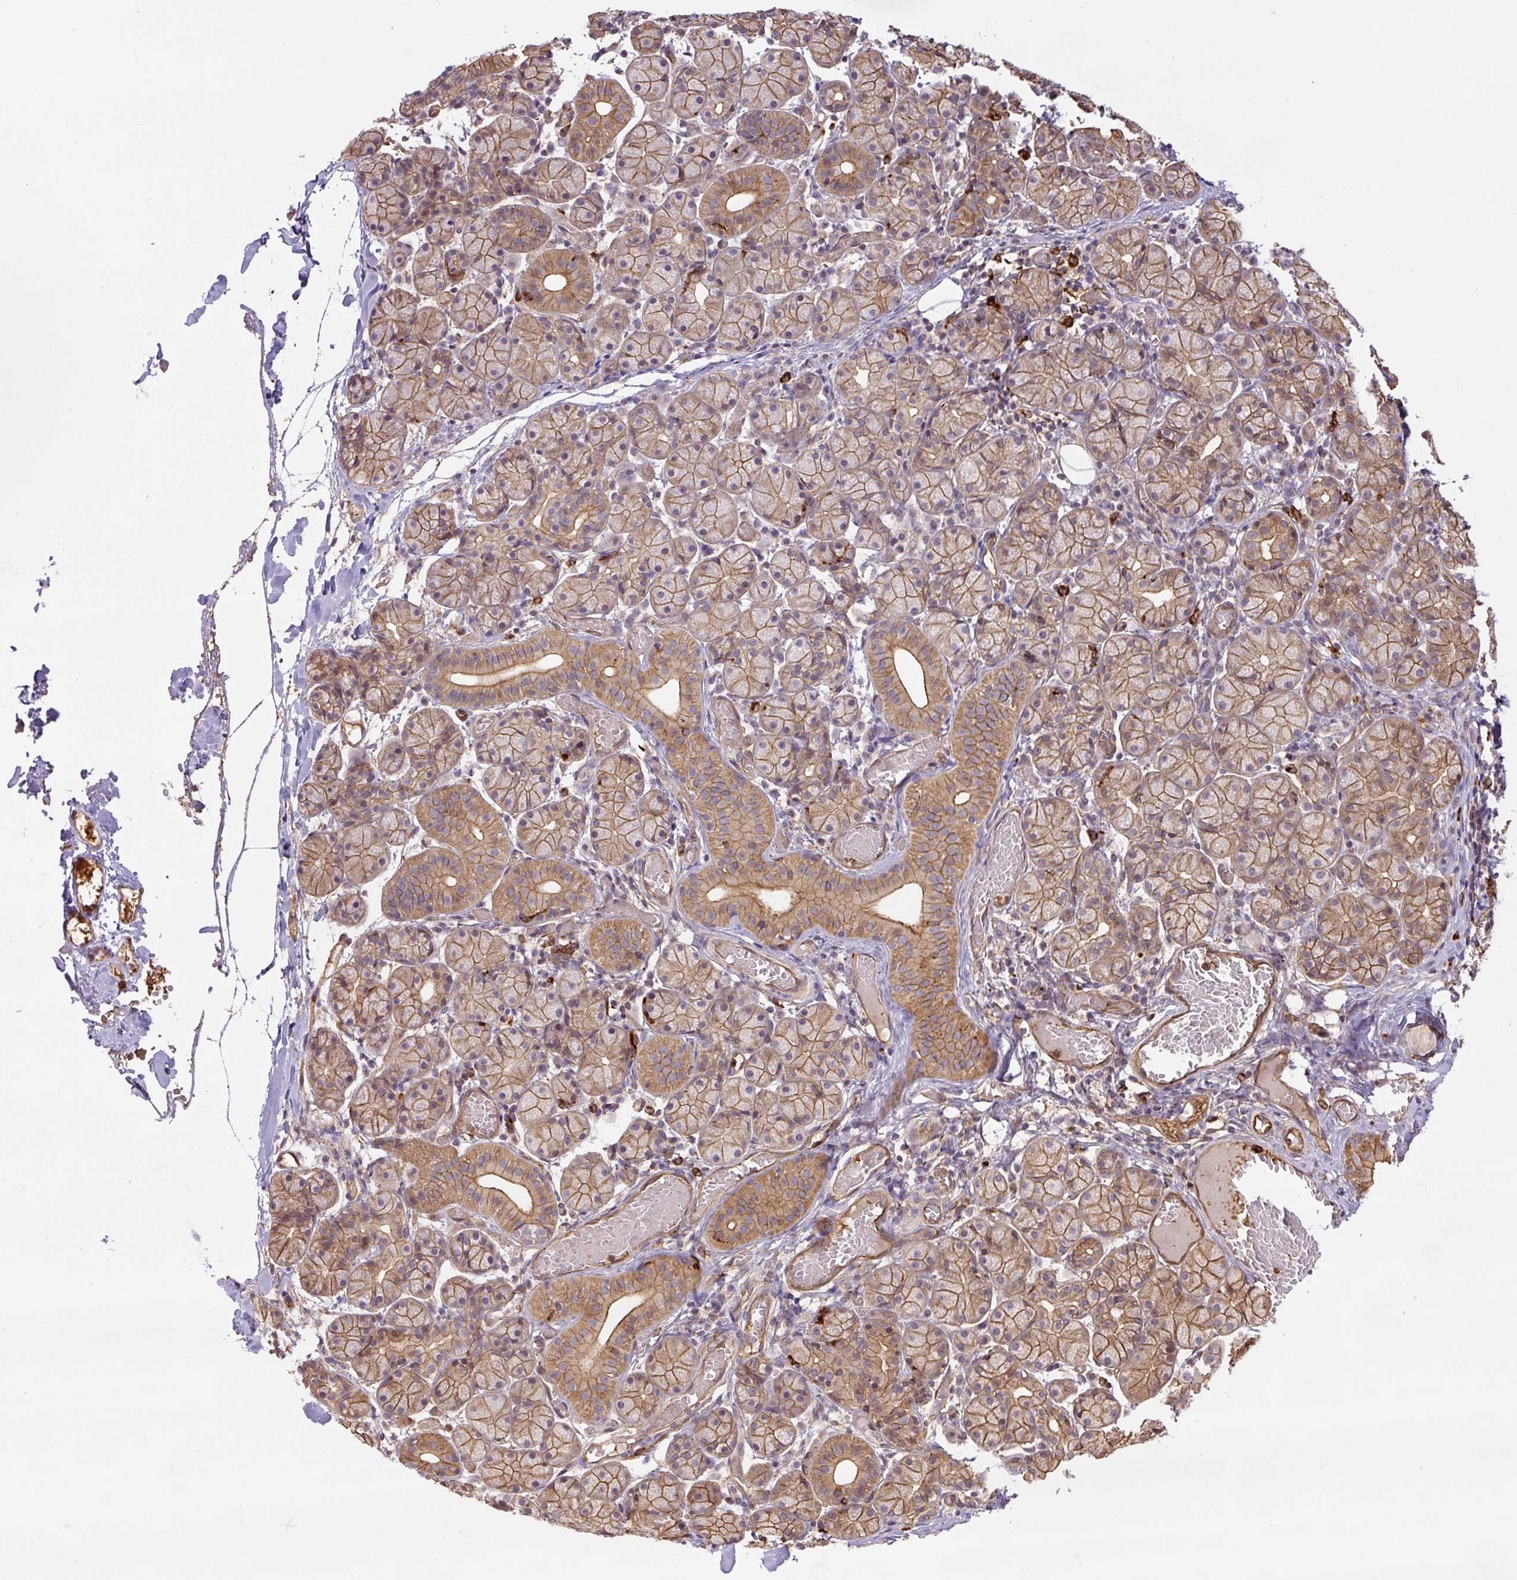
{"staining": {"intensity": "moderate", "quantity": ">75%", "location": "cytoplasmic/membranous"}, "tissue": "salivary gland", "cell_type": "Glandular cells", "image_type": "normal", "snomed": [{"axis": "morphology", "description": "Normal tissue, NOS"}, {"axis": "topography", "description": "Salivary gland"}], "caption": "High-magnification brightfield microscopy of normal salivary gland stained with DAB (3,3'-diaminobenzidine) (brown) and counterstained with hematoxylin (blue). glandular cells exhibit moderate cytoplasmic/membranous staining is seen in approximately>75% of cells. Using DAB (brown) and hematoxylin (blue) stains, captured at high magnification using brightfield microscopy.", "gene": "B3GALT5", "patient": {"sex": "female", "age": 24}}